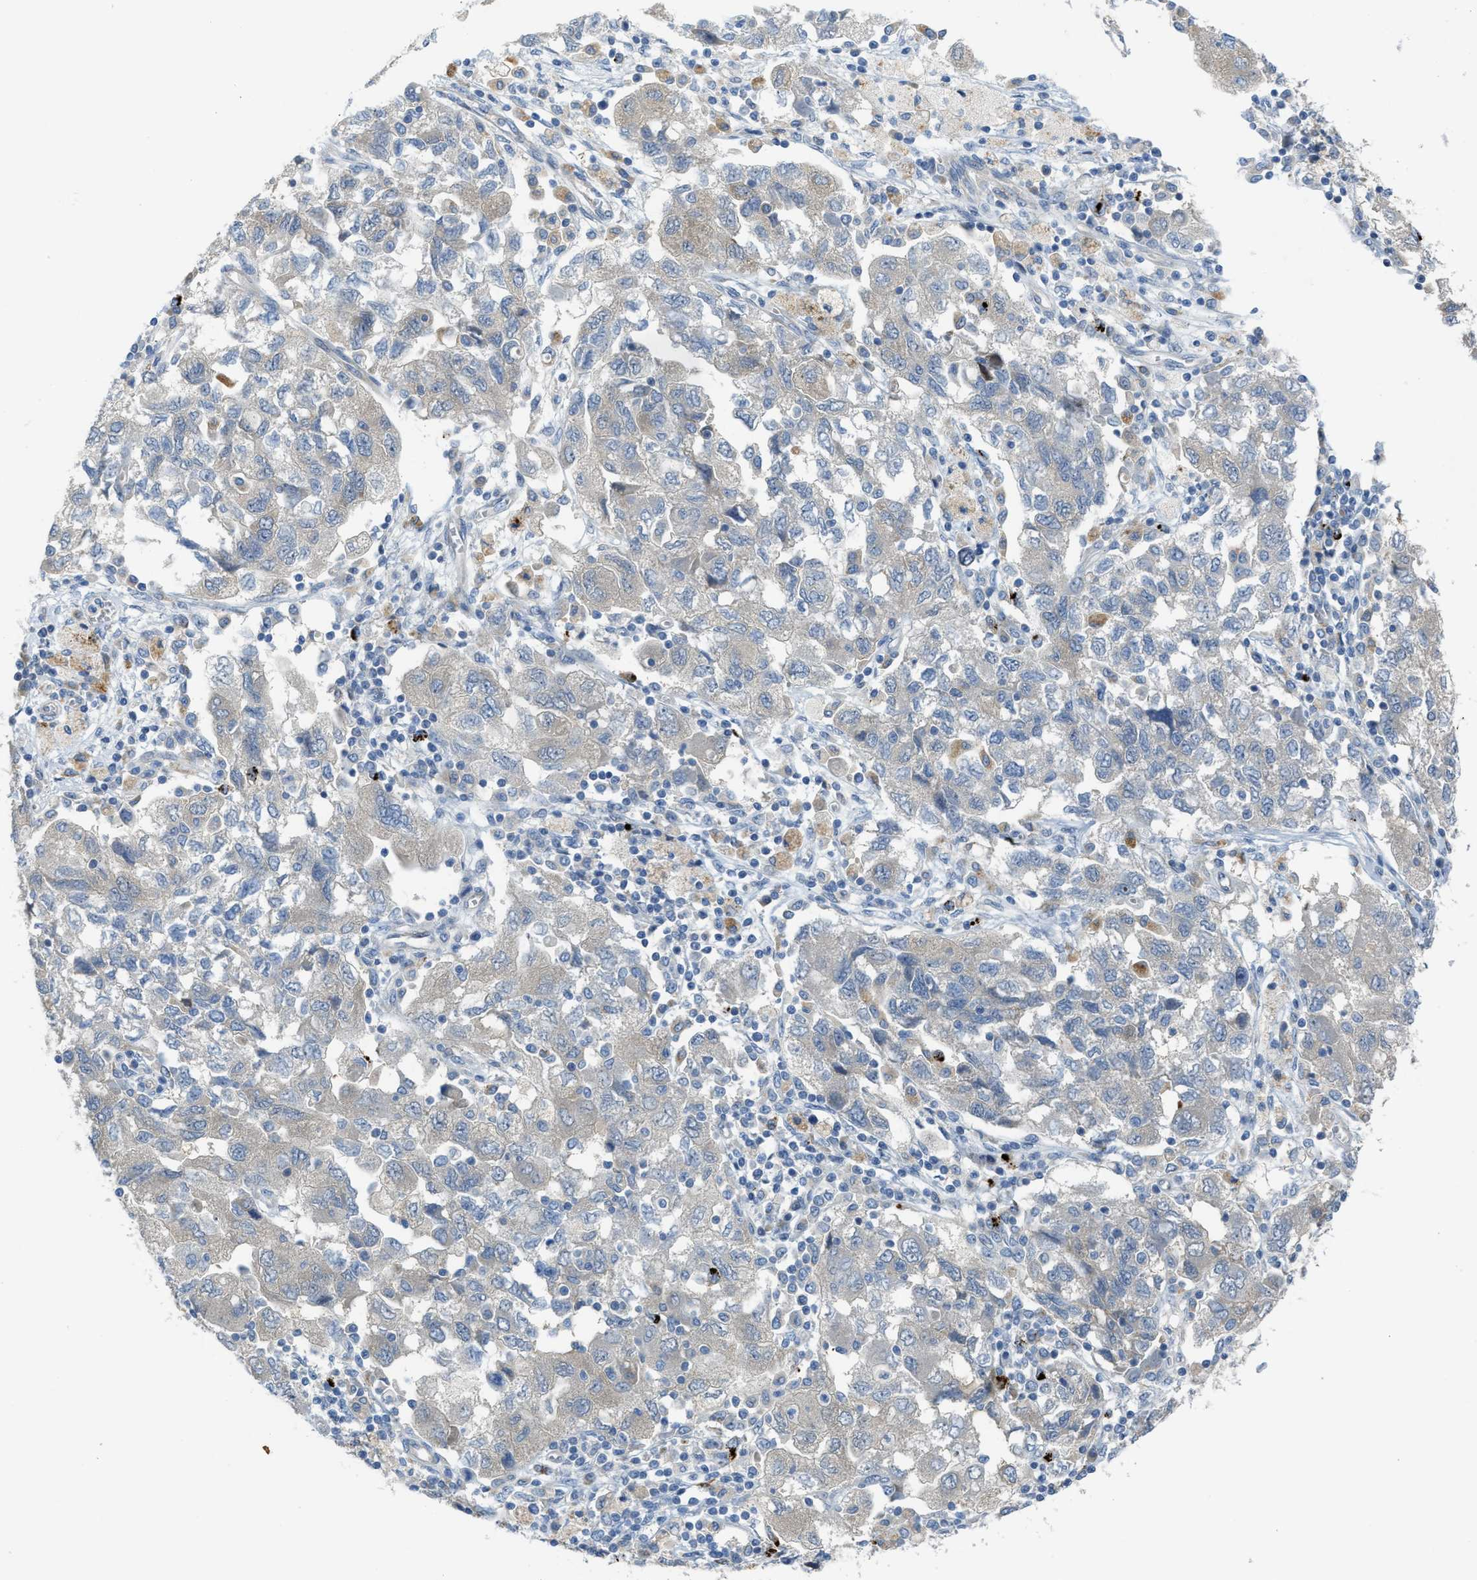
{"staining": {"intensity": "negative", "quantity": "none", "location": "none"}, "tissue": "ovarian cancer", "cell_type": "Tumor cells", "image_type": "cancer", "snomed": [{"axis": "morphology", "description": "Carcinoma, NOS"}, {"axis": "morphology", "description": "Cystadenocarcinoma, serous, NOS"}, {"axis": "topography", "description": "Ovary"}], "caption": "The histopathology image shows no significant staining in tumor cells of ovarian carcinoma. The staining was performed using DAB (3,3'-diaminobenzidine) to visualize the protein expression in brown, while the nuclei were stained in blue with hematoxylin (Magnification: 20x).", "gene": "KLHDC10", "patient": {"sex": "female", "age": 69}}